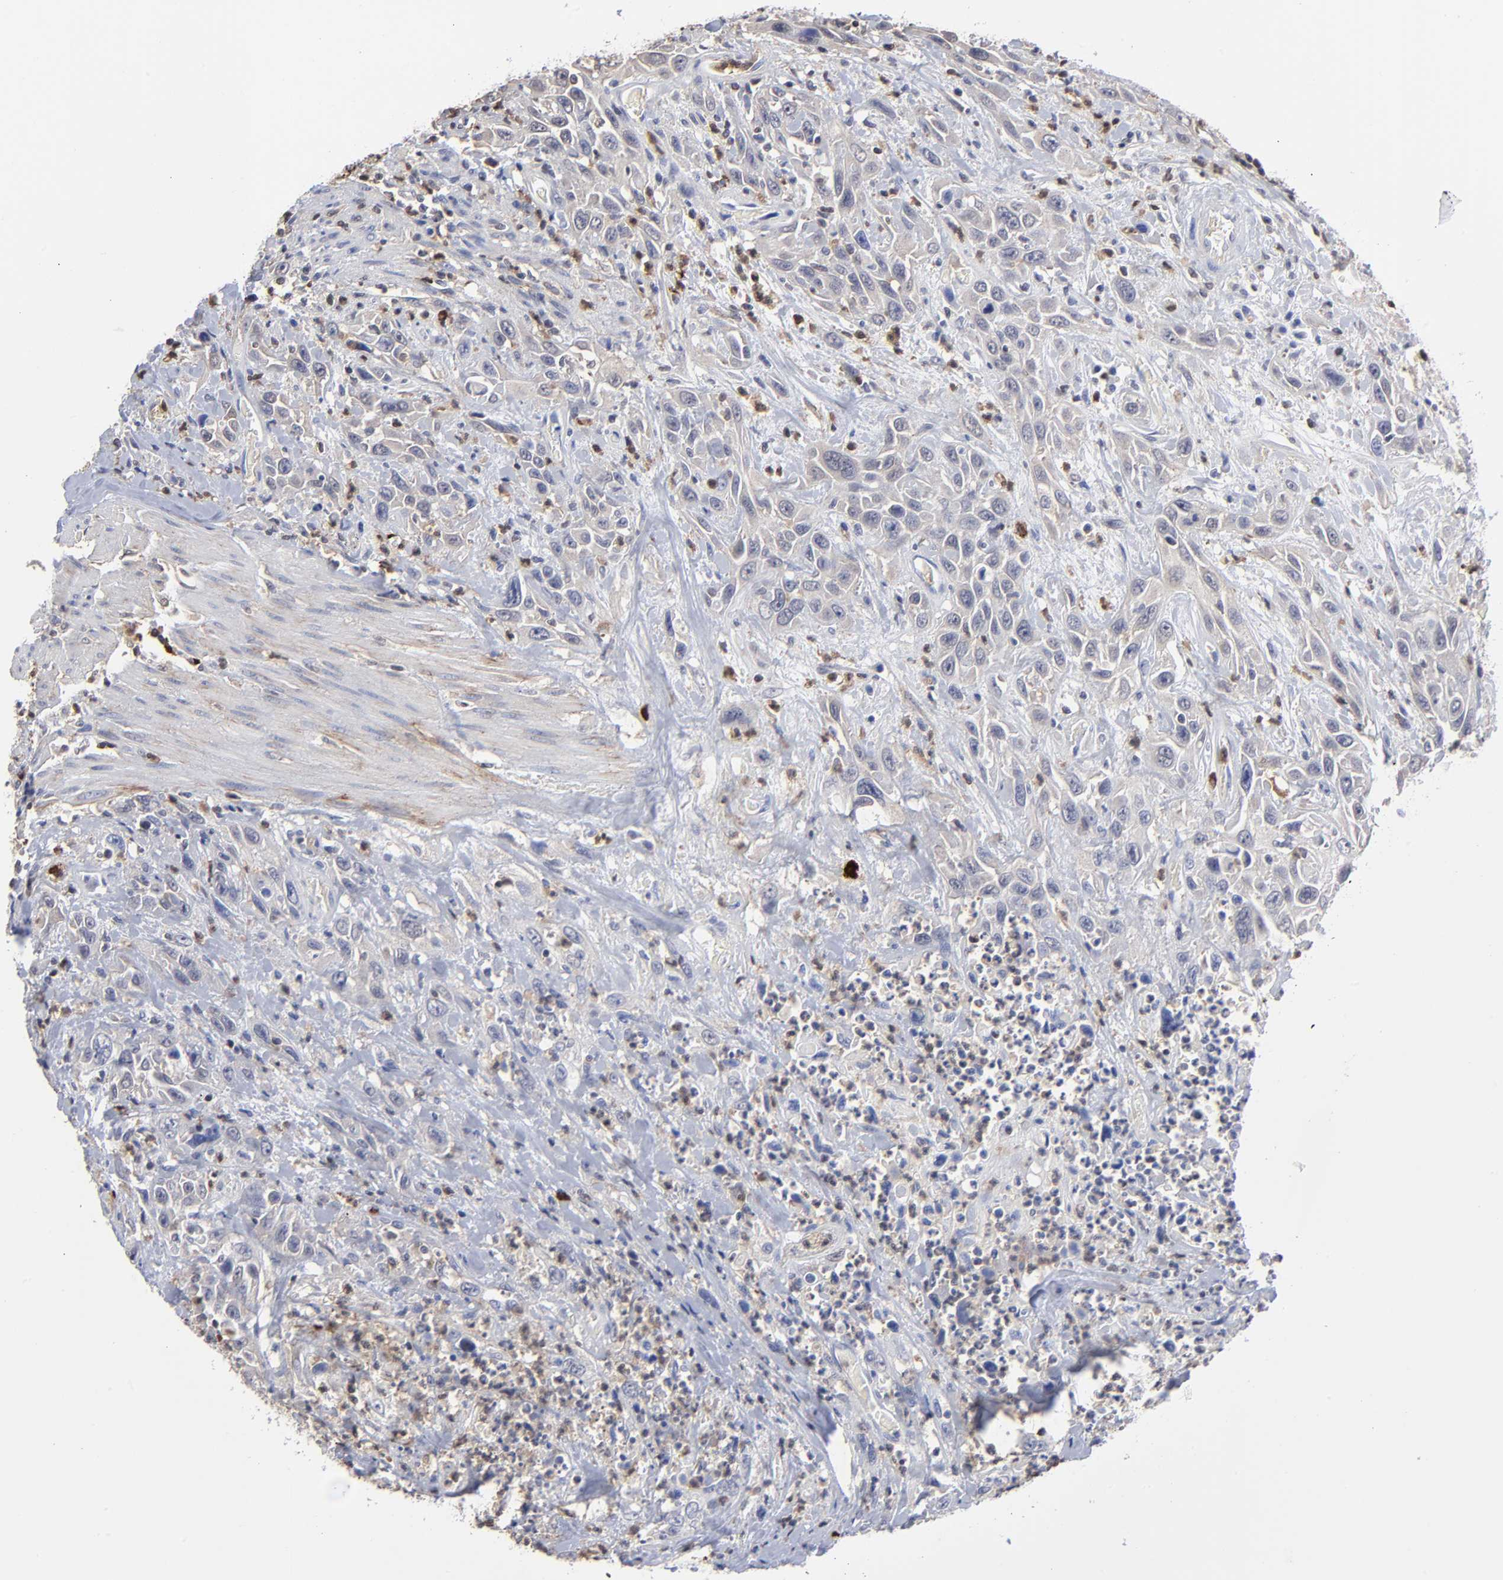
{"staining": {"intensity": "negative", "quantity": "none", "location": "none"}, "tissue": "urothelial cancer", "cell_type": "Tumor cells", "image_type": "cancer", "snomed": [{"axis": "morphology", "description": "Urothelial carcinoma, High grade"}, {"axis": "topography", "description": "Urinary bladder"}], "caption": "Protein analysis of urothelial carcinoma (high-grade) reveals no significant positivity in tumor cells.", "gene": "TBXT", "patient": {"sex": "female", "age": 84}}